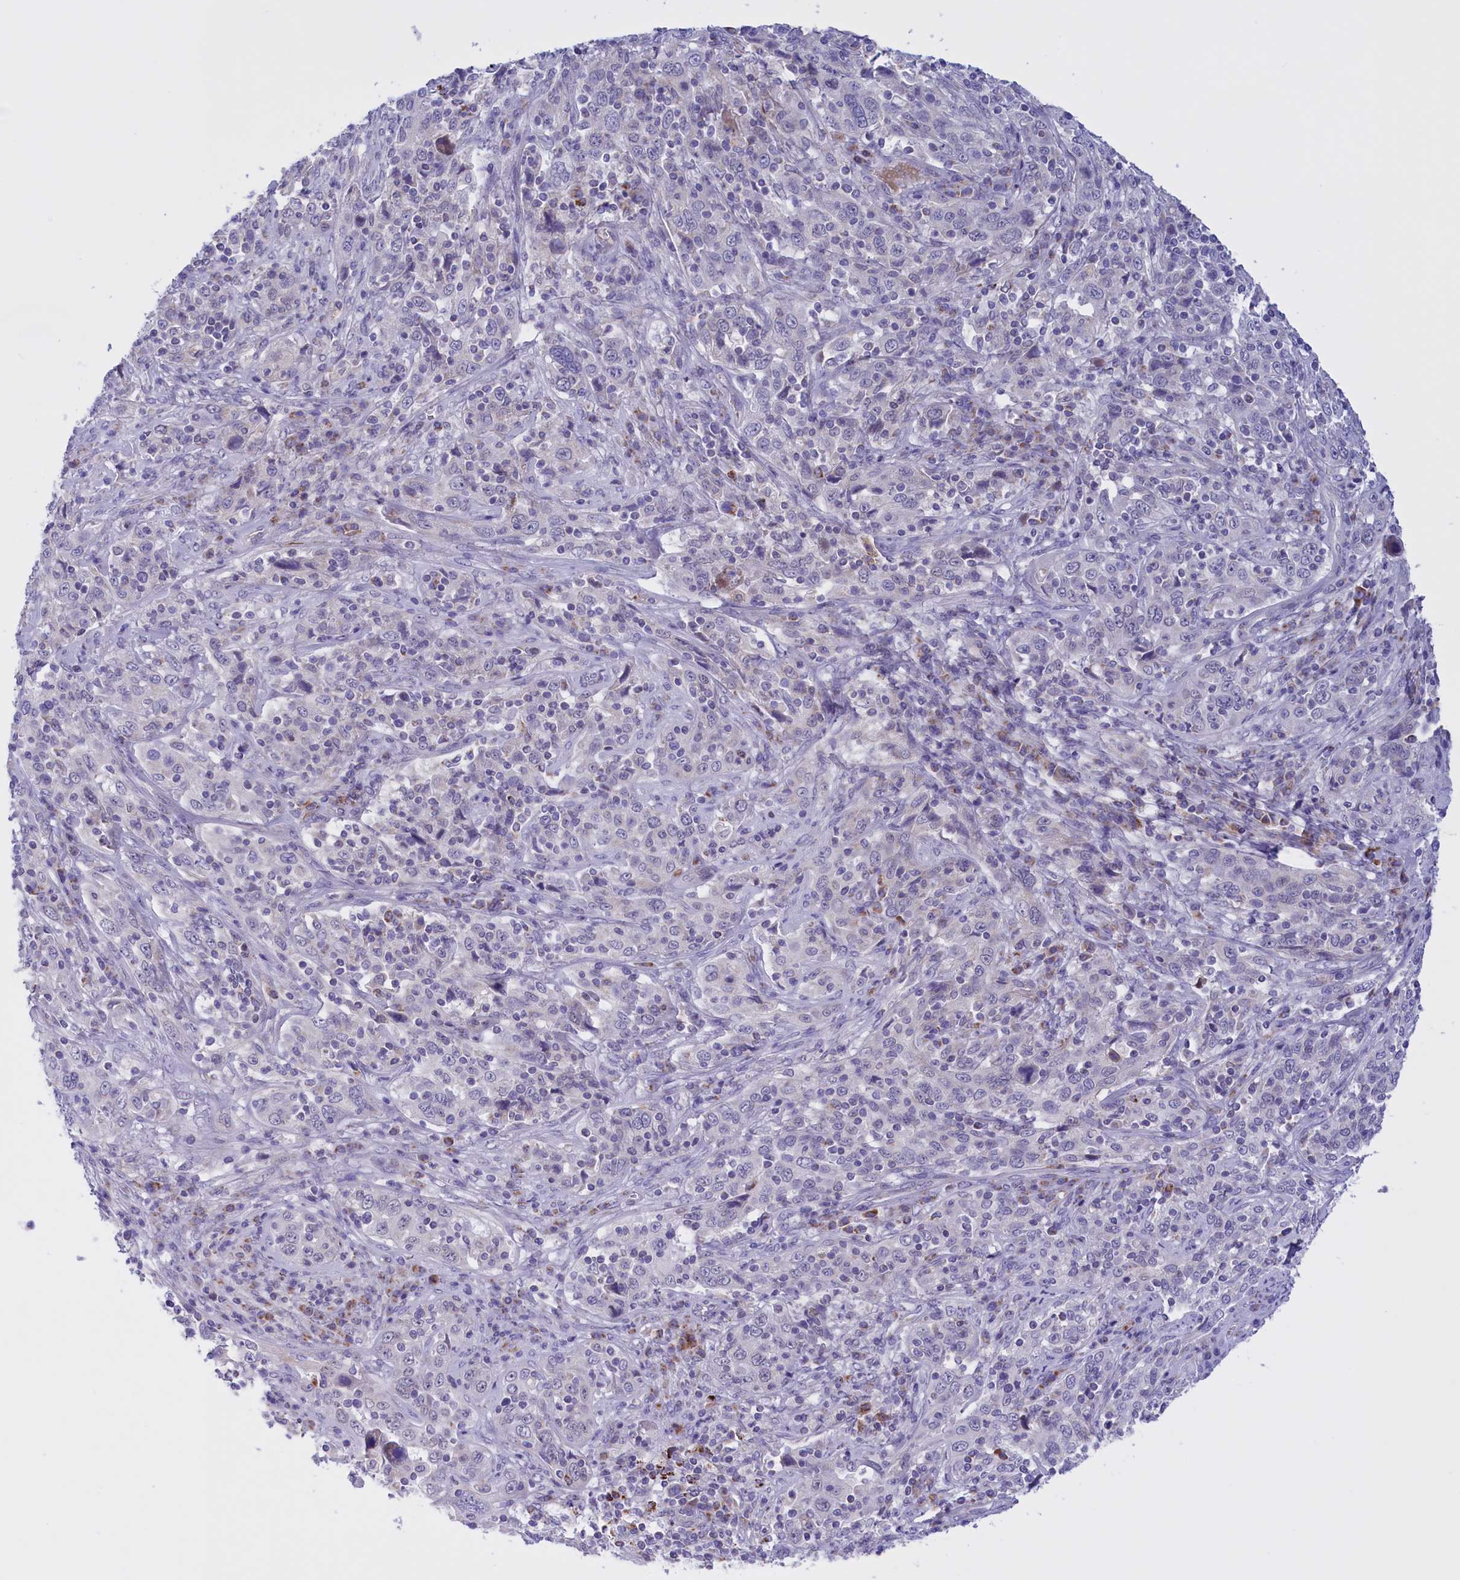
{"staining": {"intensity": "negative", "quantity": "none", "location": "none"}, "tissue": "cervical cancer", "cell_type": "Tumor cells", "image_type": "cancer", "snomed": [{"axis": "morphology", "description": "Squamous cell carcinoma, NOS"}, {"axis": "topography", "description": "Cervix"}], "caption": "The photomicrograph displays no significant staining in tumor cells of cervical cancer (squamous cell carcinoma). (DAB IHC visualized using brightfield microscopy, high magnification).", "gene": "FAM149B1", "patient": {"sex": "female", "age": 46}}